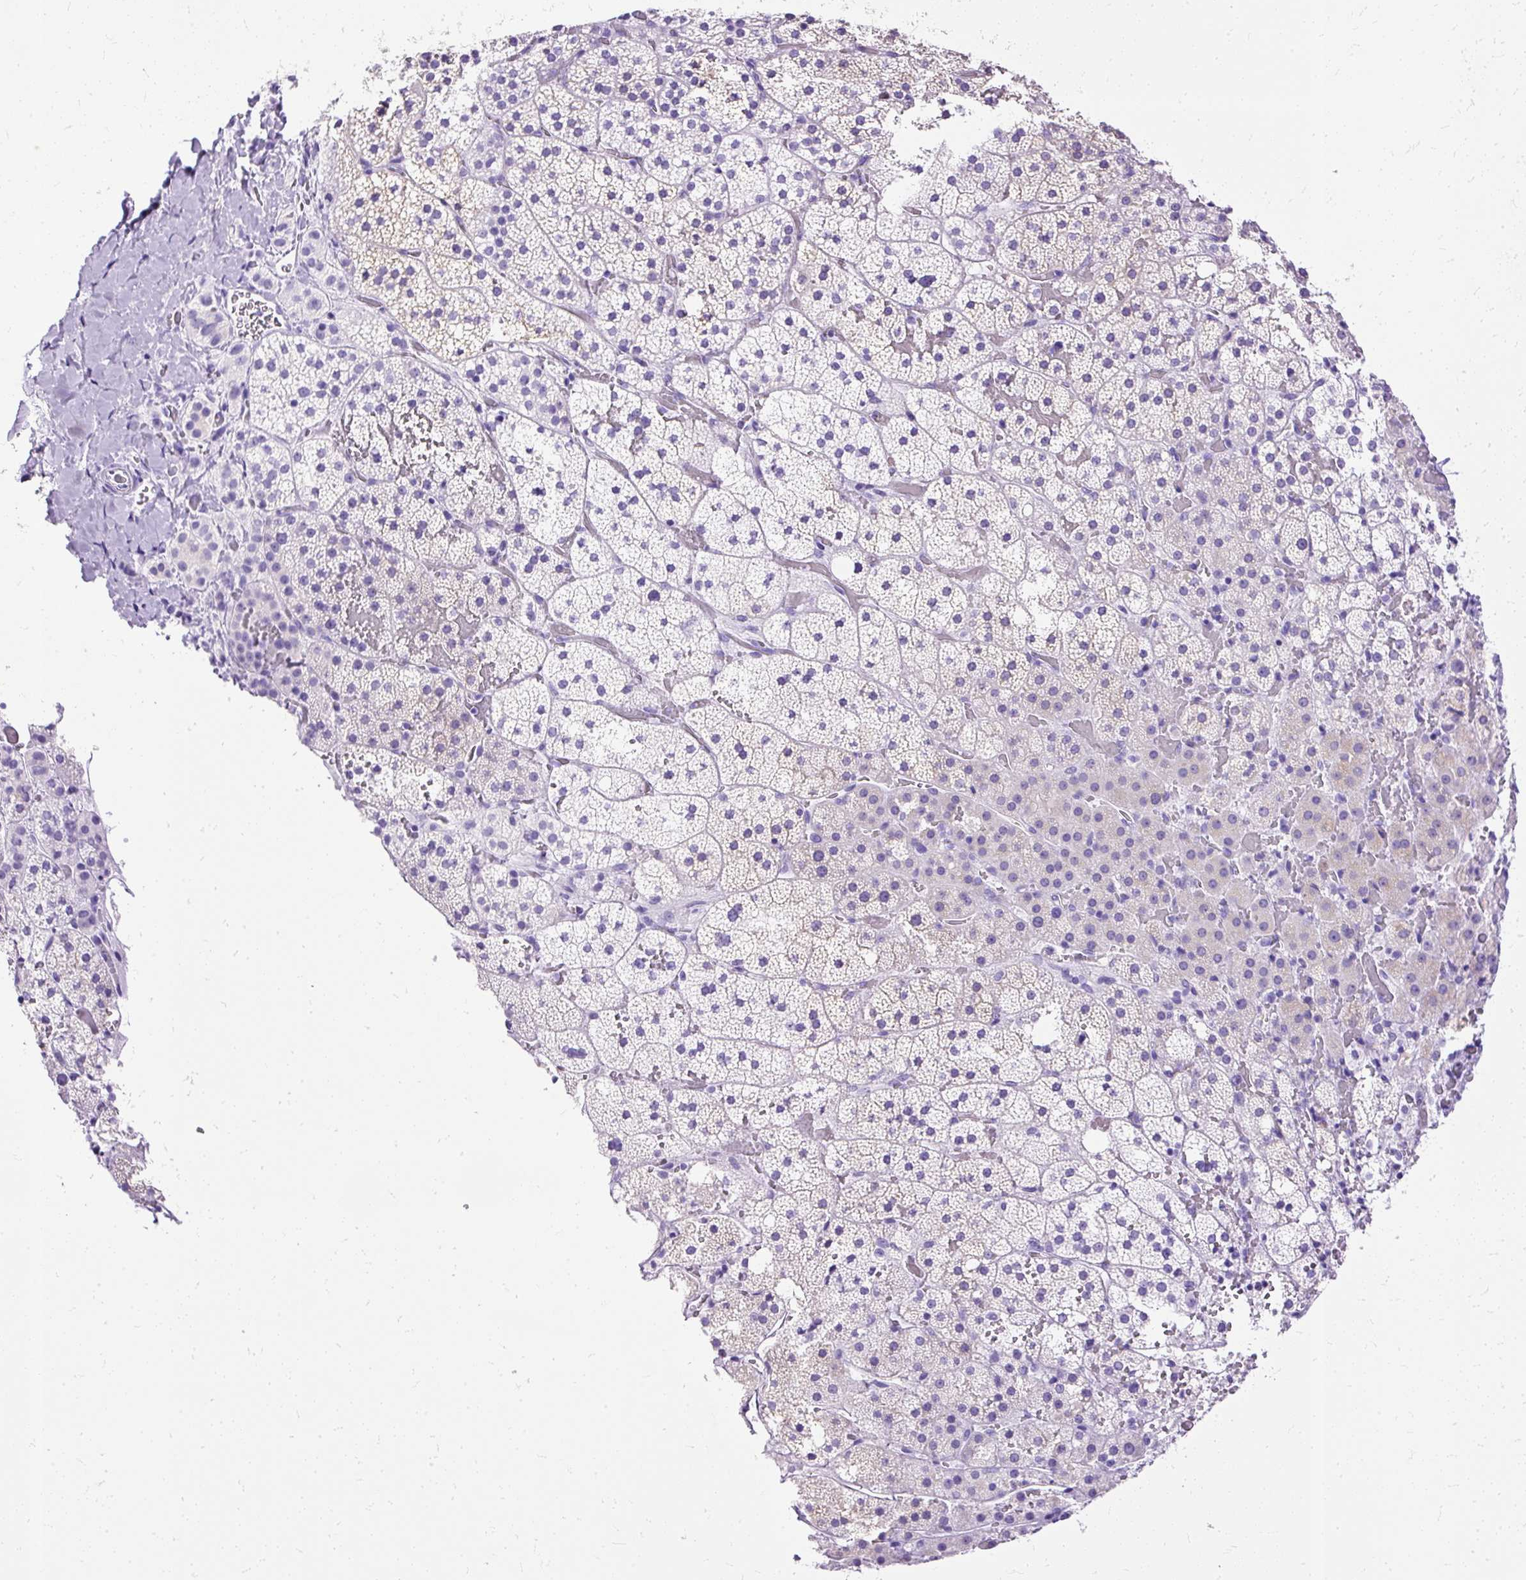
{"staining": {"intensity": "negative", "quantity": "none", "location": "none"}, "tissue": "adrenal gland", "cell_type": "Glandular cells", "image_type": "normal", "snomed": [{"axis": "morphology", "description": "Normal tissue, NOS"}, {"axis": "topography", "description": "Adrenal gland"}], "caption": "High magnification brightfield microscopy of benign adrenal gland stained with DAB (brown) and counterstained with hematoxylin (blue): glandular cells show no significant positivity.", "gene": "SLC8A2", "patient": {"sex": "male", "age": 53}}